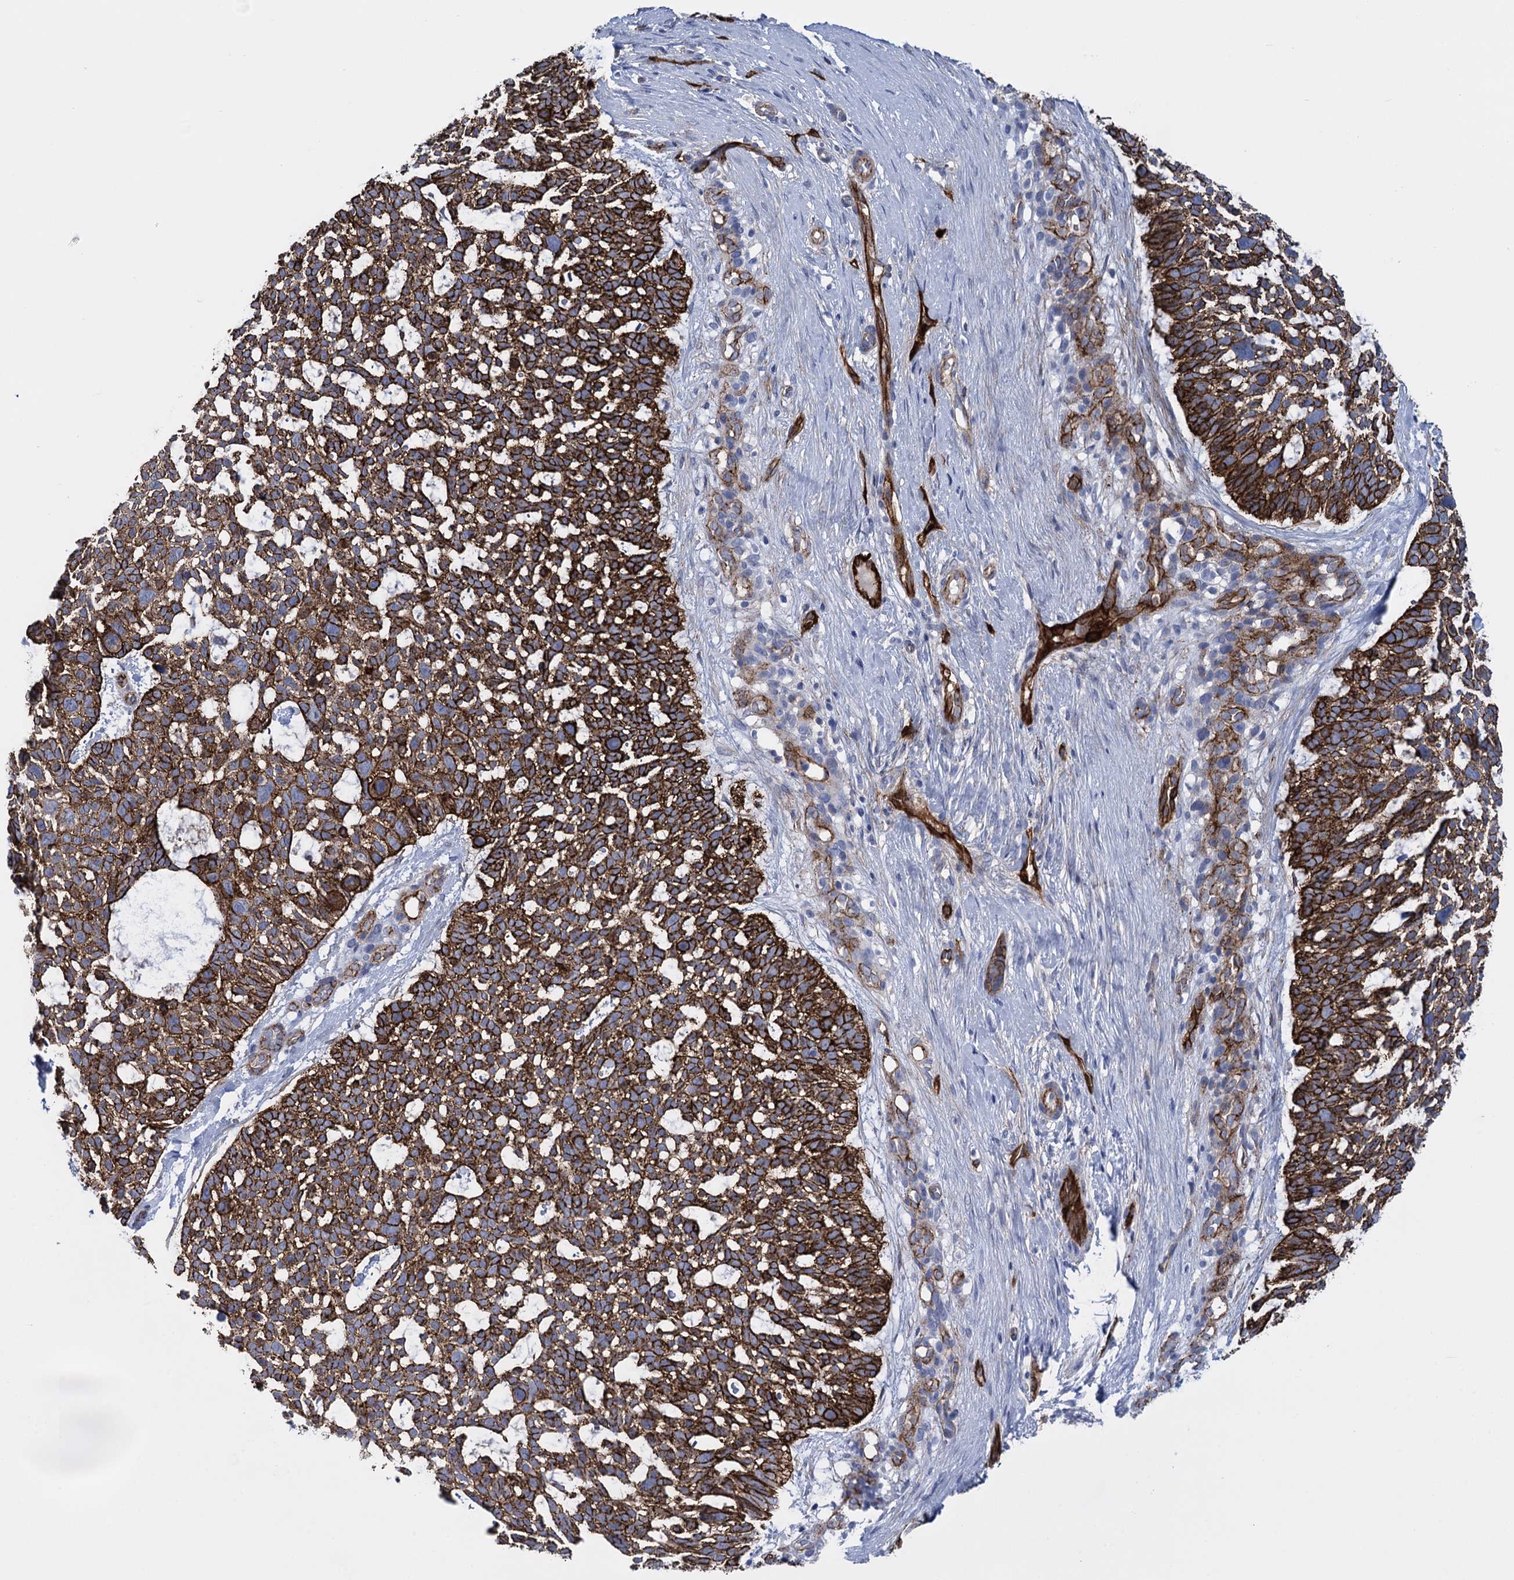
{"staining": {"intensity": "strong", "quantity": ">75%", "location": "cytoplasmic/membranous"}, "tissue": "skin cancer", "cell_type": "Tumor cells", "image_type": "cancer", "snomed": [{"axis": "morphology", "description": "Basal cell carcinoma"}, {"axis": "topography", "description": "Skin"}], "caption": "About >75% of tumor cells in skin cancer exhibit strong cytoplasmic/membranous protein staining as visualized by brown immunohistochemical staining.", "gene": "SNCG", "patient": {"sex": "male", "age": 88}}